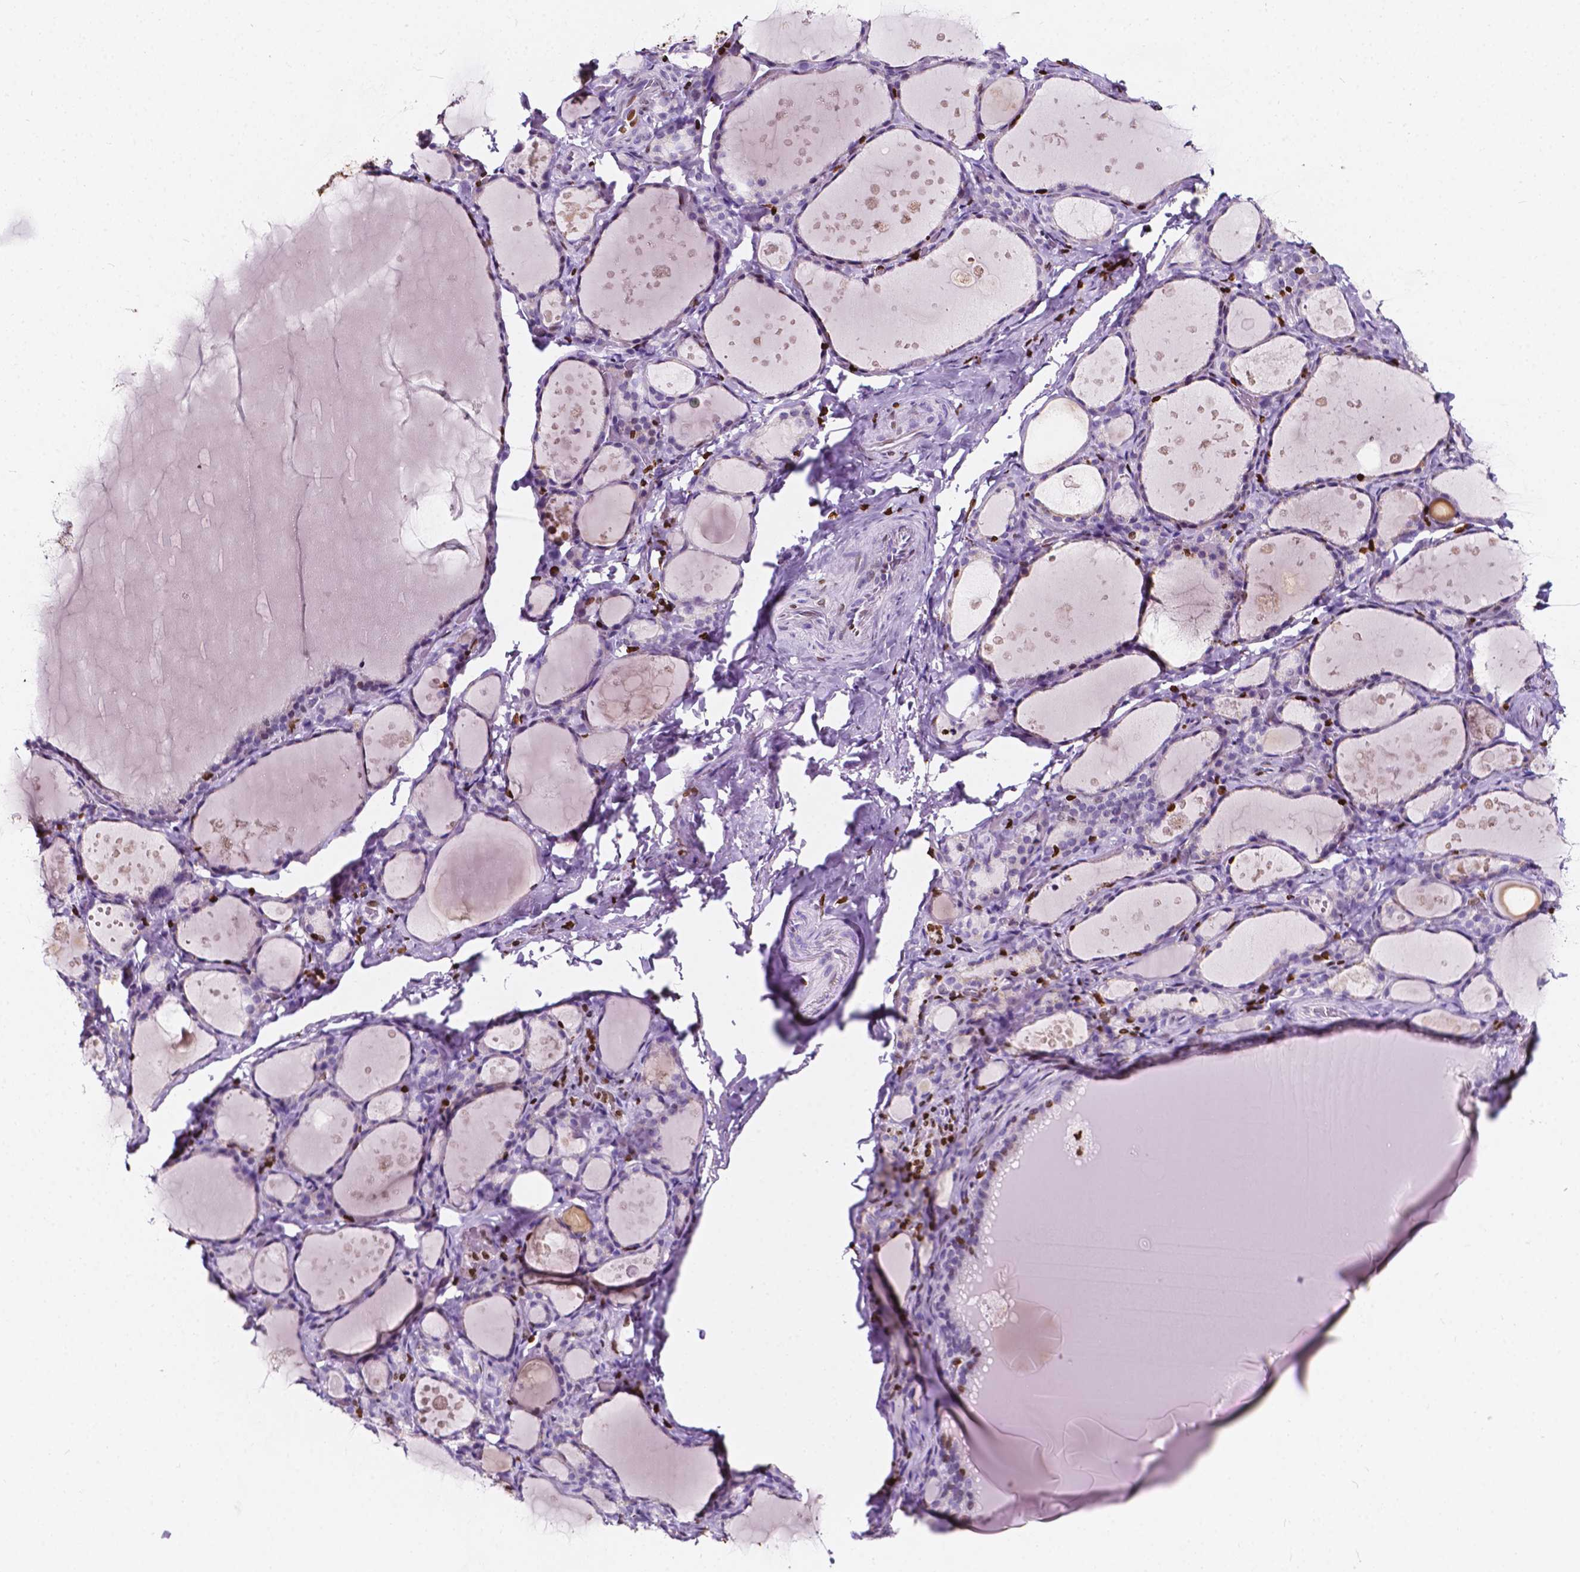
{"staining": {"intensity": "weak", "quantity": "<25%", "location": "nuclear"}, "tissue": "thyroid gland", "cell_type": "Glandular cells", "image_type": "normal", "snomed": [{"axis": "morphology", "description": "Normal tissue, NOS"}, {"axis": "topography", "description": "Thyroid gland"}], "caption": "Benign thyroid gland was stained to show a protein in brown. There is no significant staining in glandular cells. (DAB (3,3'-diaminobenzidine) immunohistochemistry with hematoxylin counter stain).", "gene": "CBY3", "patient": {"sex": "male", "age": 68}}